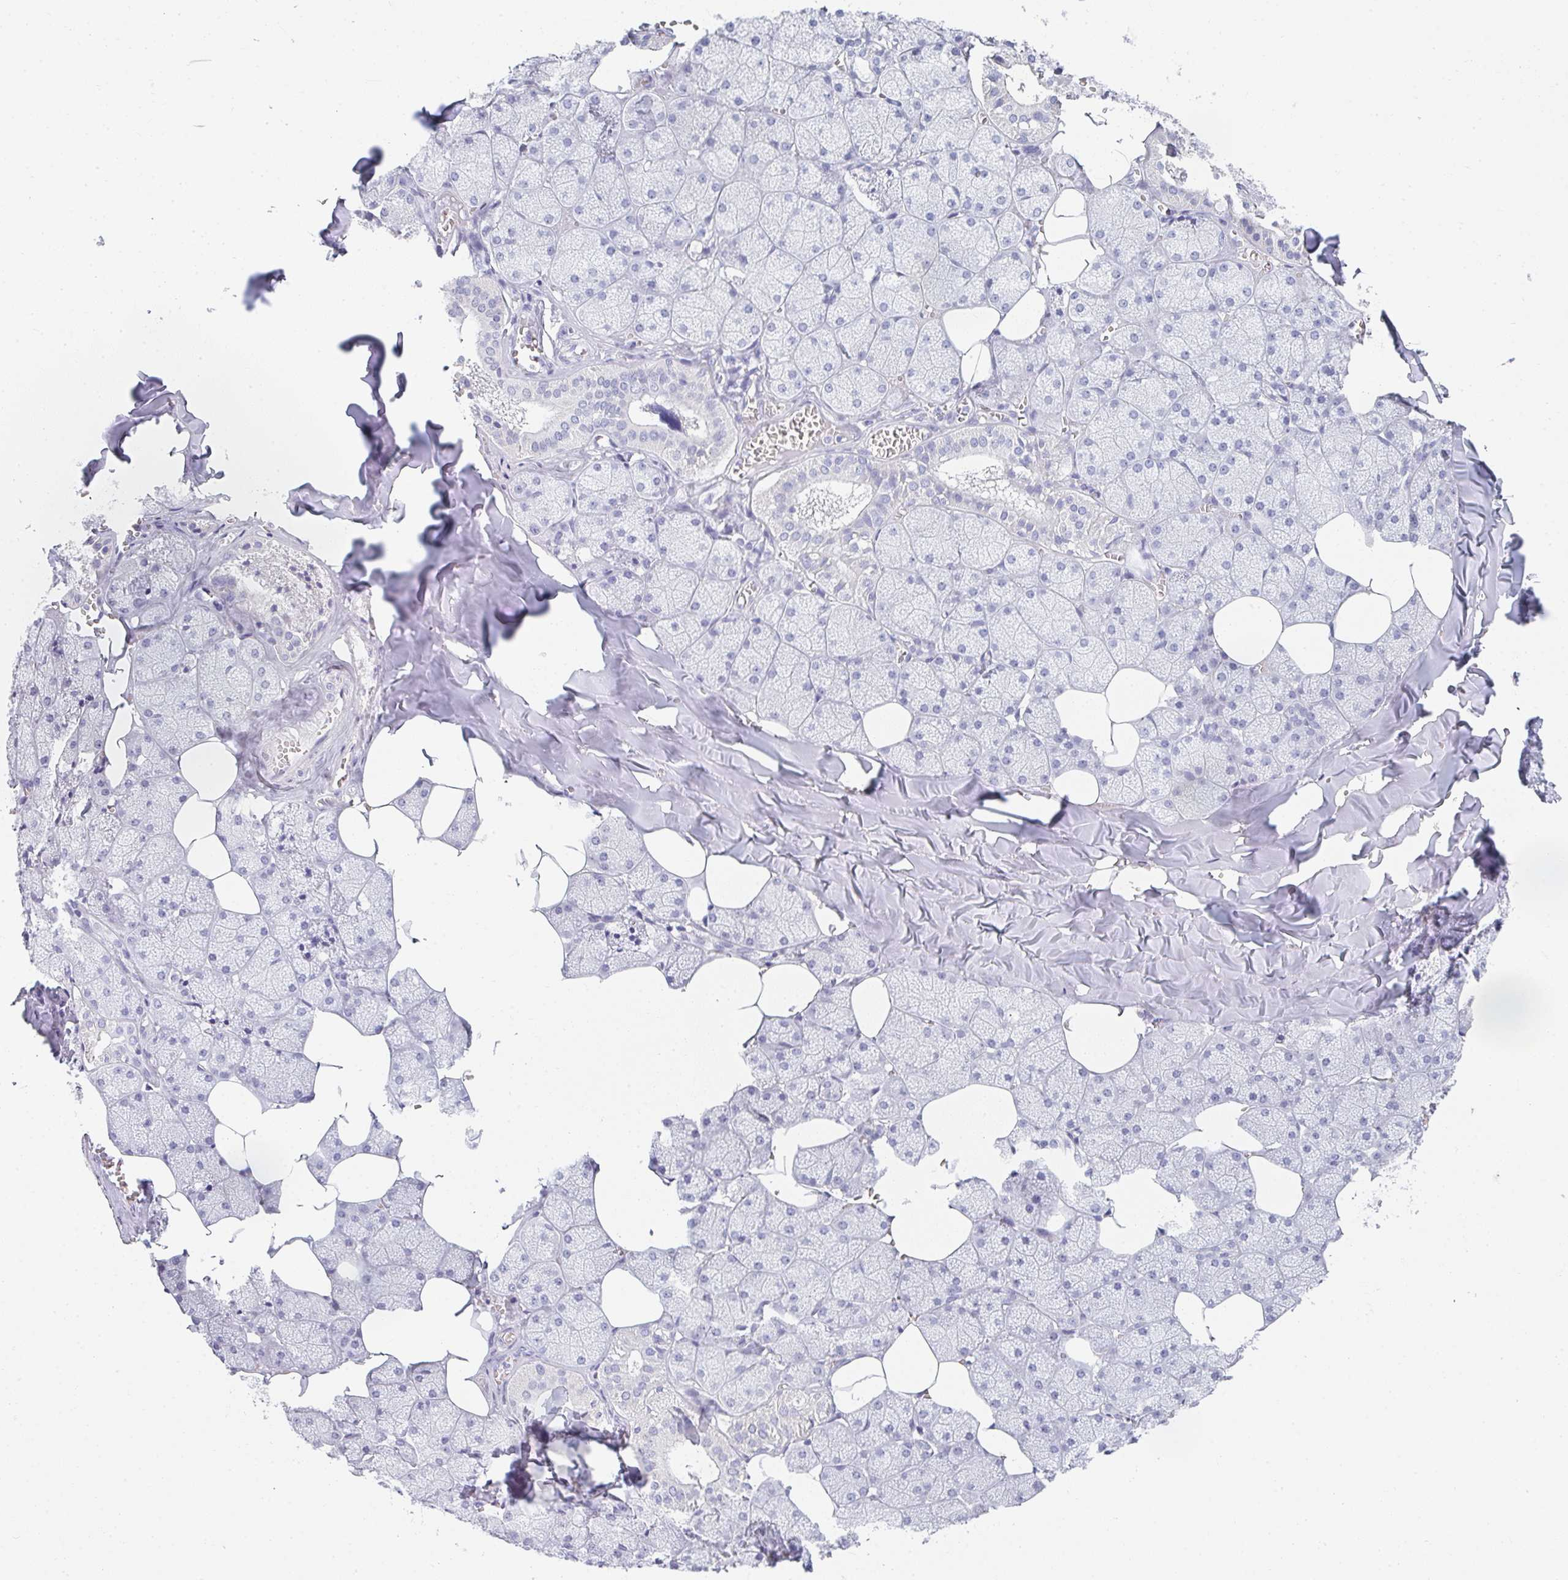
{"staining": {"intensity": "negative", "quantity": "none", "location": "none"}, "tissue": "salivary gland", "cell_type": "Glandular cells", "image_type": "normal", "snomed": [{"axis": "morphology", "description": "Normal tissue, NOS"}, {"axis": "topography", "description": "Salivary gland"}, {"axis": "topography", "description": "Peripheral nerve tissue"}], "caption": "Human salivary gland stained for a protein using IHC exhibits no positivity in glandular cells.", "gene": "NEU2", "patient": {"sex": "male", "age": 38}}